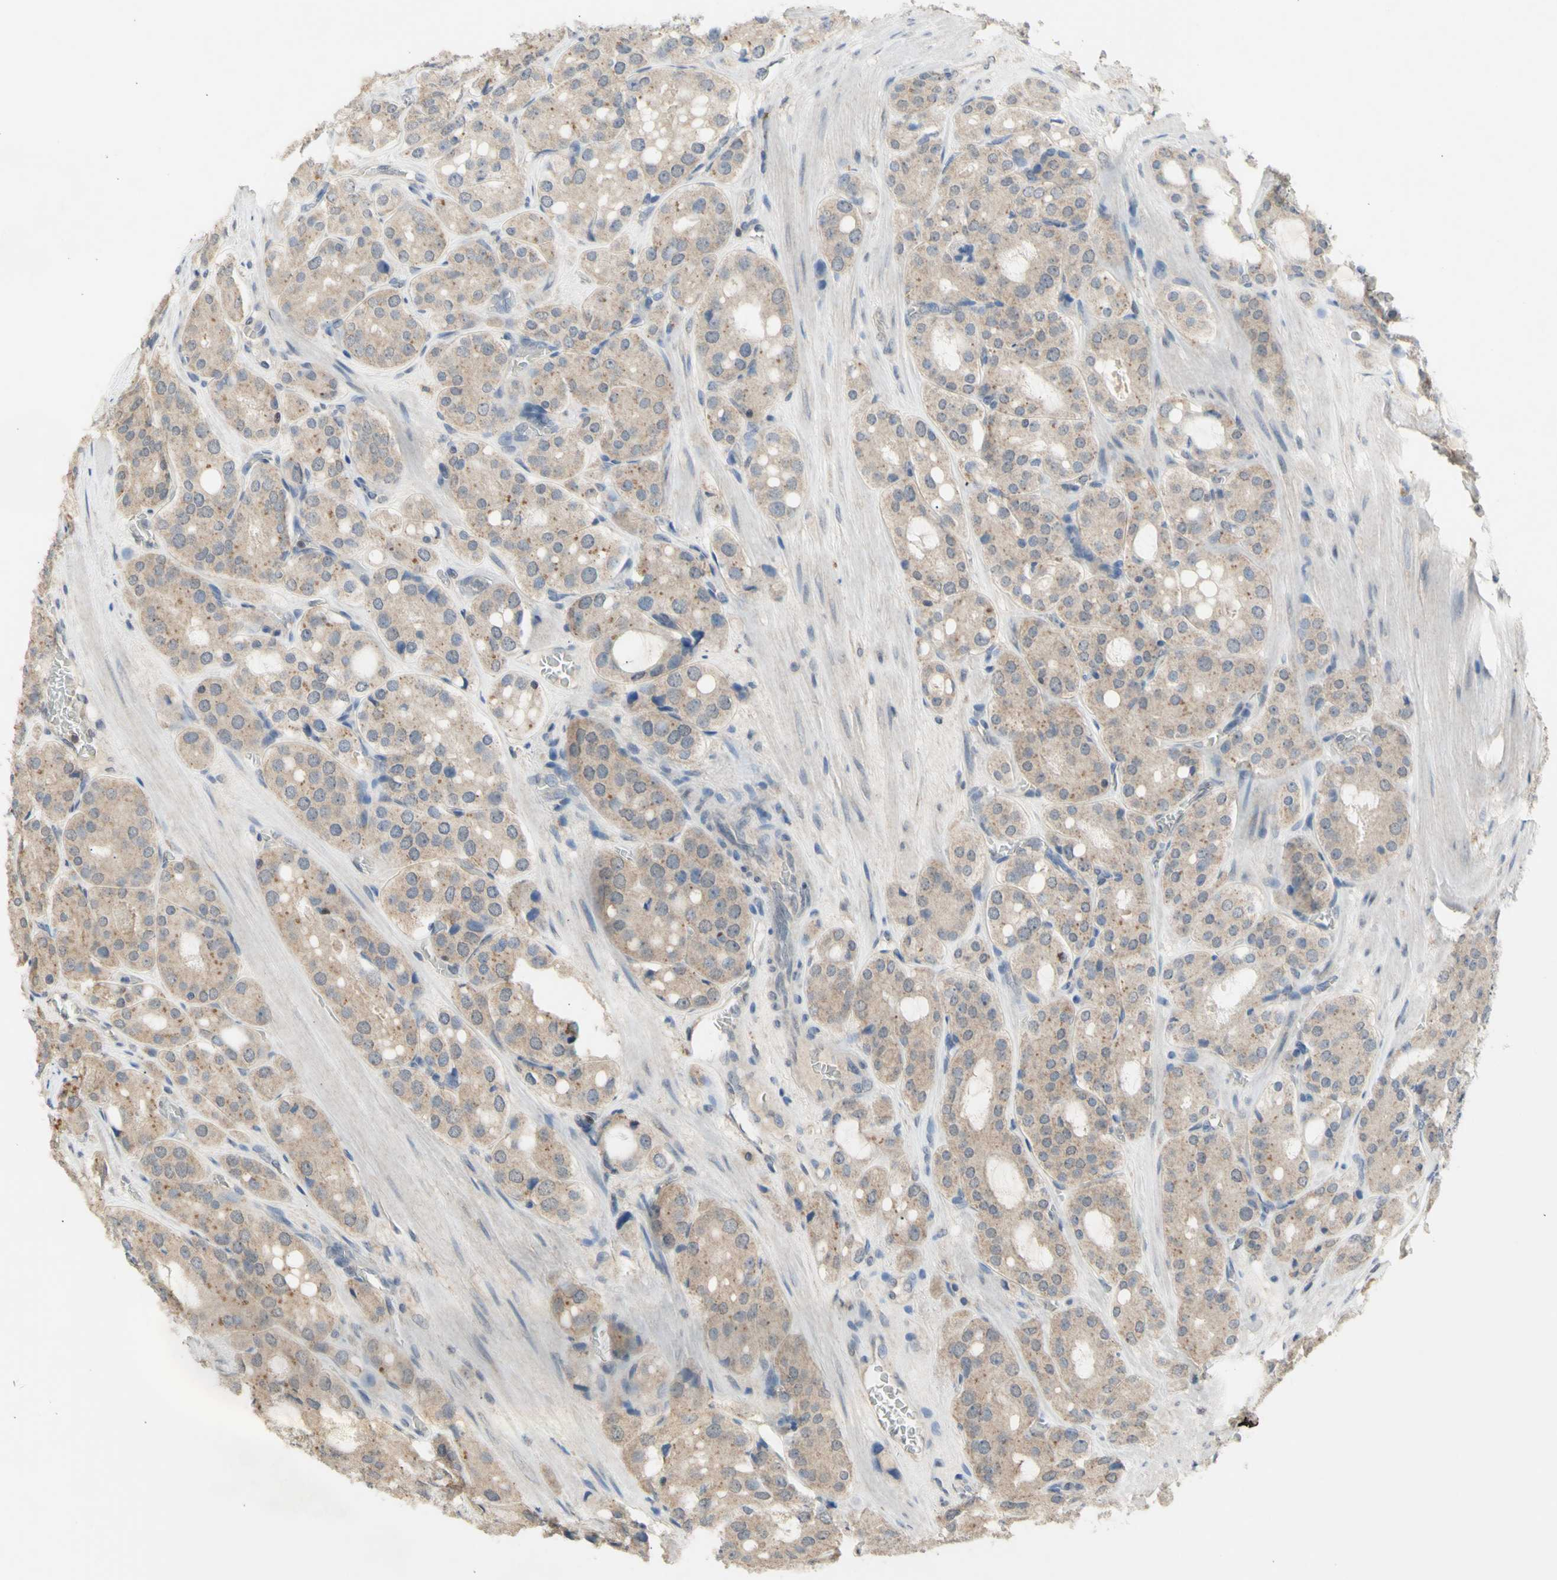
{"staining": {"intensity": "weak", "quantity": "25%-75%", "location": "cytoplasmic/membranous"}, "tissue": "prostate cancer", "cell_type": "Tumor cells", "image_type": "cancer", "snomed": [{"axis": "morphology", "description": "Adenocarcinoma, High grade"}, {"axis": "topography", "description": "Prostate"}], "caption": "Protein analysis of prostate cancer tissue reveals weak cytoplasmic/membranous positivity in approximately 25%-75% of tumor cells.", "gene": "NLRP1", "patient": {"sex": "male", "age": 65}}